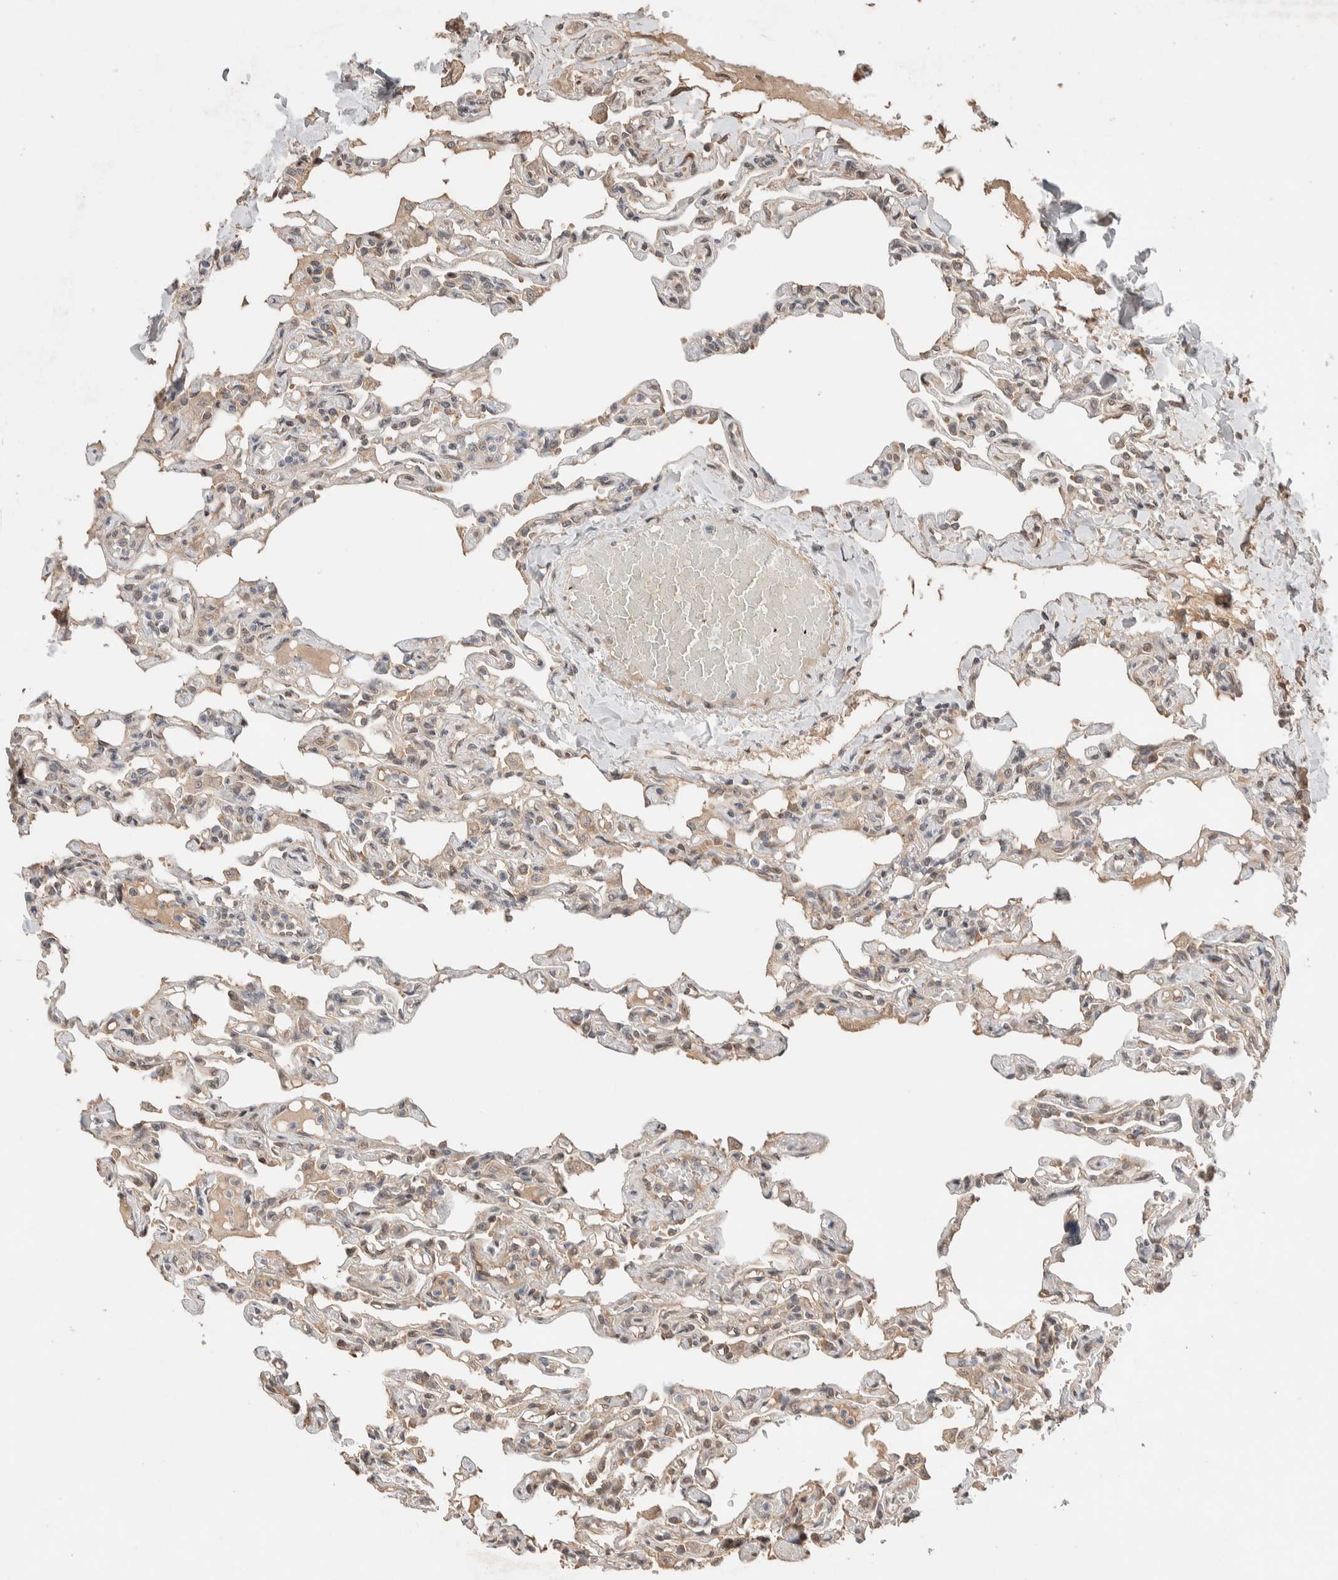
{"staining": {"intensity": "weak", "quantity": "25%-75%", "location": "cytoplasmic/membranous"}, "tissue": "lung", "cell_type": "Alveolar cells", "image_type": "normal", "snomed": [{"axis": "morphology", "description": "Normal tissue, NOS"}, {"axis": "topography", "description": "Lung"}], "caption": "Immunohistochemical staining of normal lung displays weak cytoplasmic/membranous protein positivity in approximately 25%-75% of alveolar cells. The staining was performed using DAB (3,3'-diaminobenzidine) to visualize the protein expression in brown, while the nuclei were stained in blue with hematoxylin (Magnification: 20x).", "gene": "PRDM15", "patient": {"sex": "male", "age": 21}}